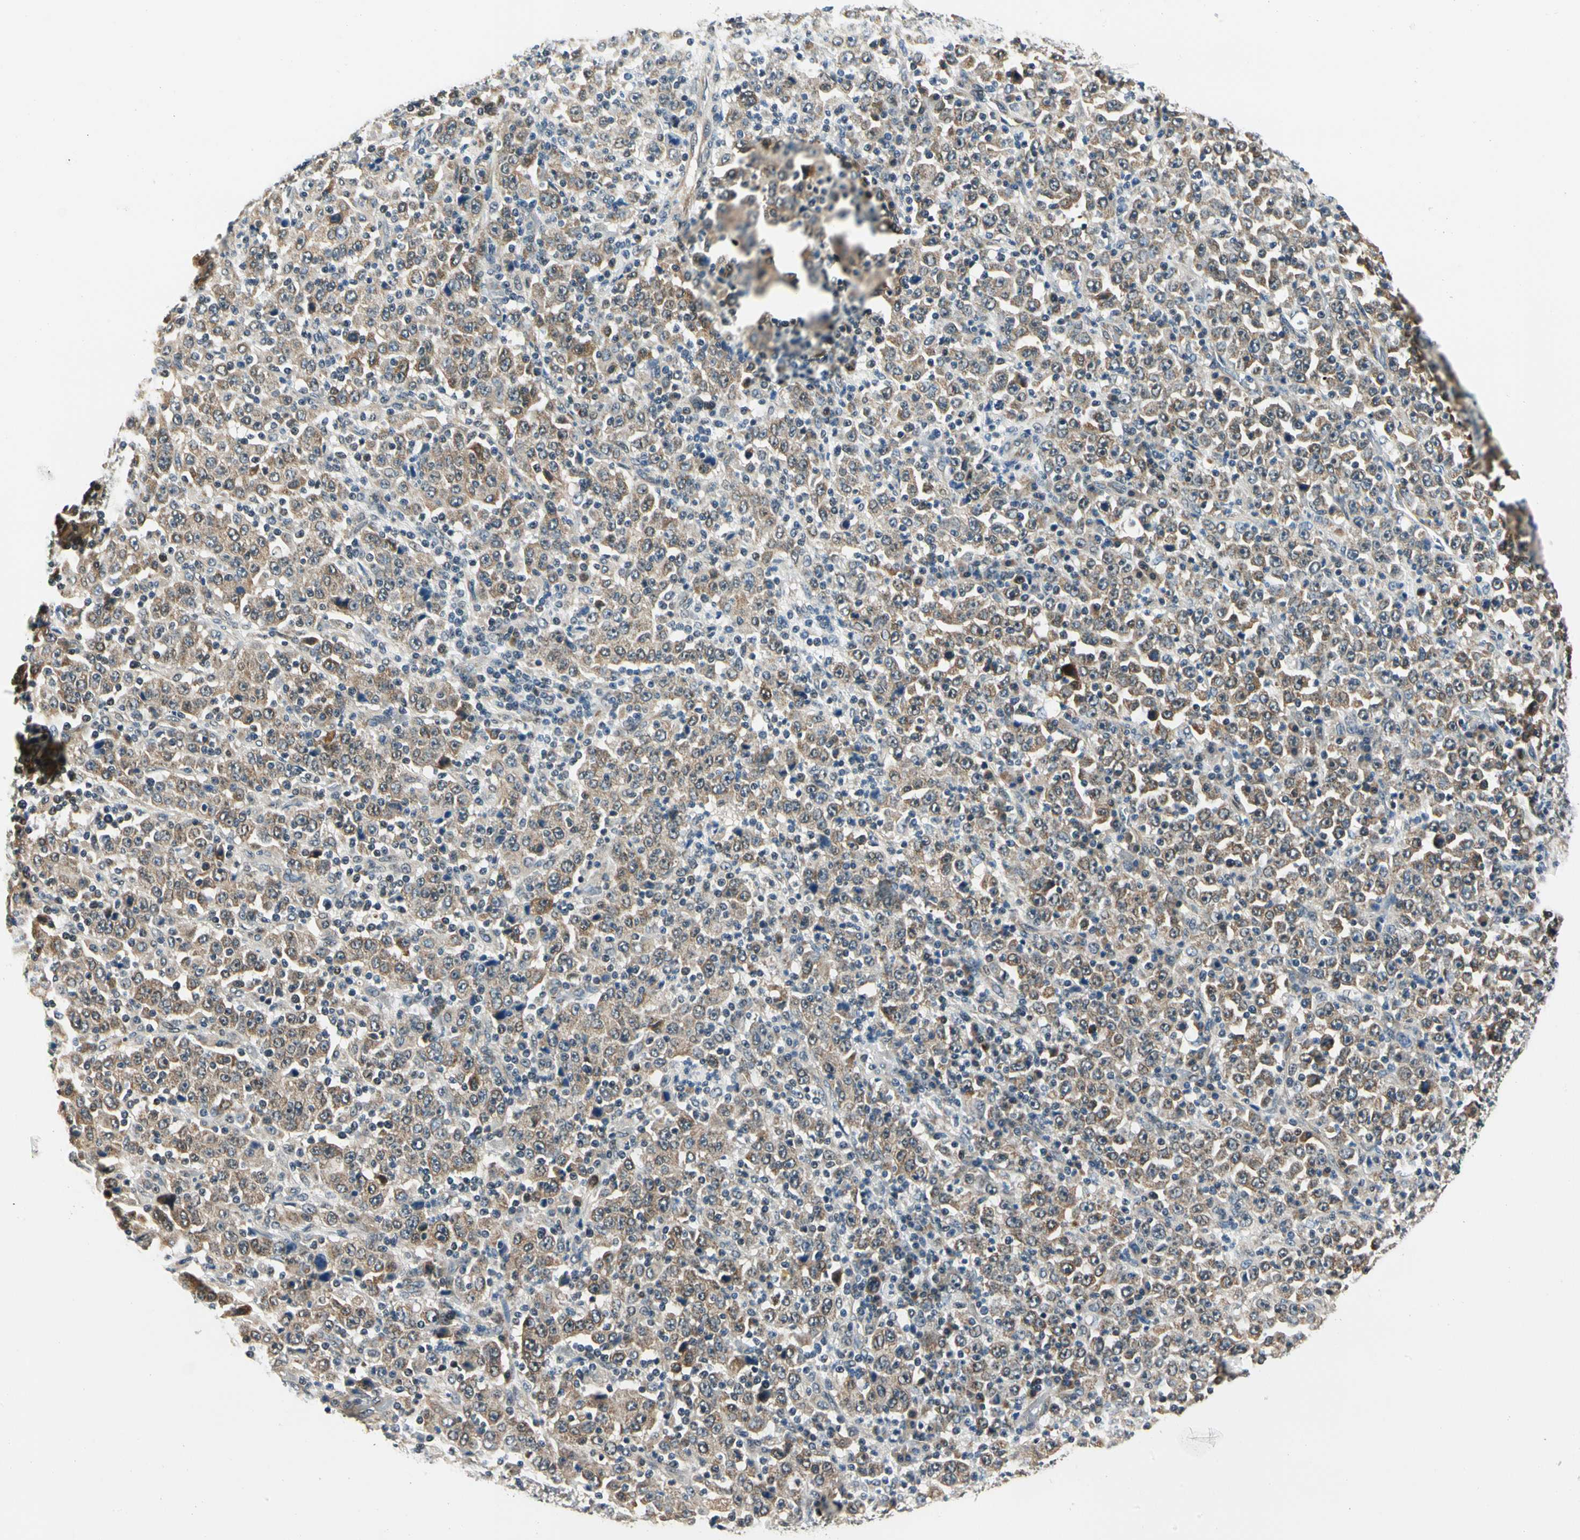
{"staining": {"intensity": "moderate", "quantity": ">75%", "location": "cytoplasmic/membranous"}, "tissue": "stomach cancer", "cell_type": "Tumor cells", "image_type": "cancer", "snomed": [{"axis": "morphology", "description": "Normal tissue, NOS"}, {"axis": "morphology", "description": "Adenocarcinoma, NOS"}, {"axis": "topography", "description": "Stomach, upper"}, {"axis": "topography", "description": "Stomach"}], "caption": "Human stomach cancer (adenocarcinoma) stained with a brown dye demonstrates moderate cytoplasmic/membranous positive expression in about >75% of tumor cells.", "gene": "PDK2", "patient": {"sex": "male", "age": 59}}